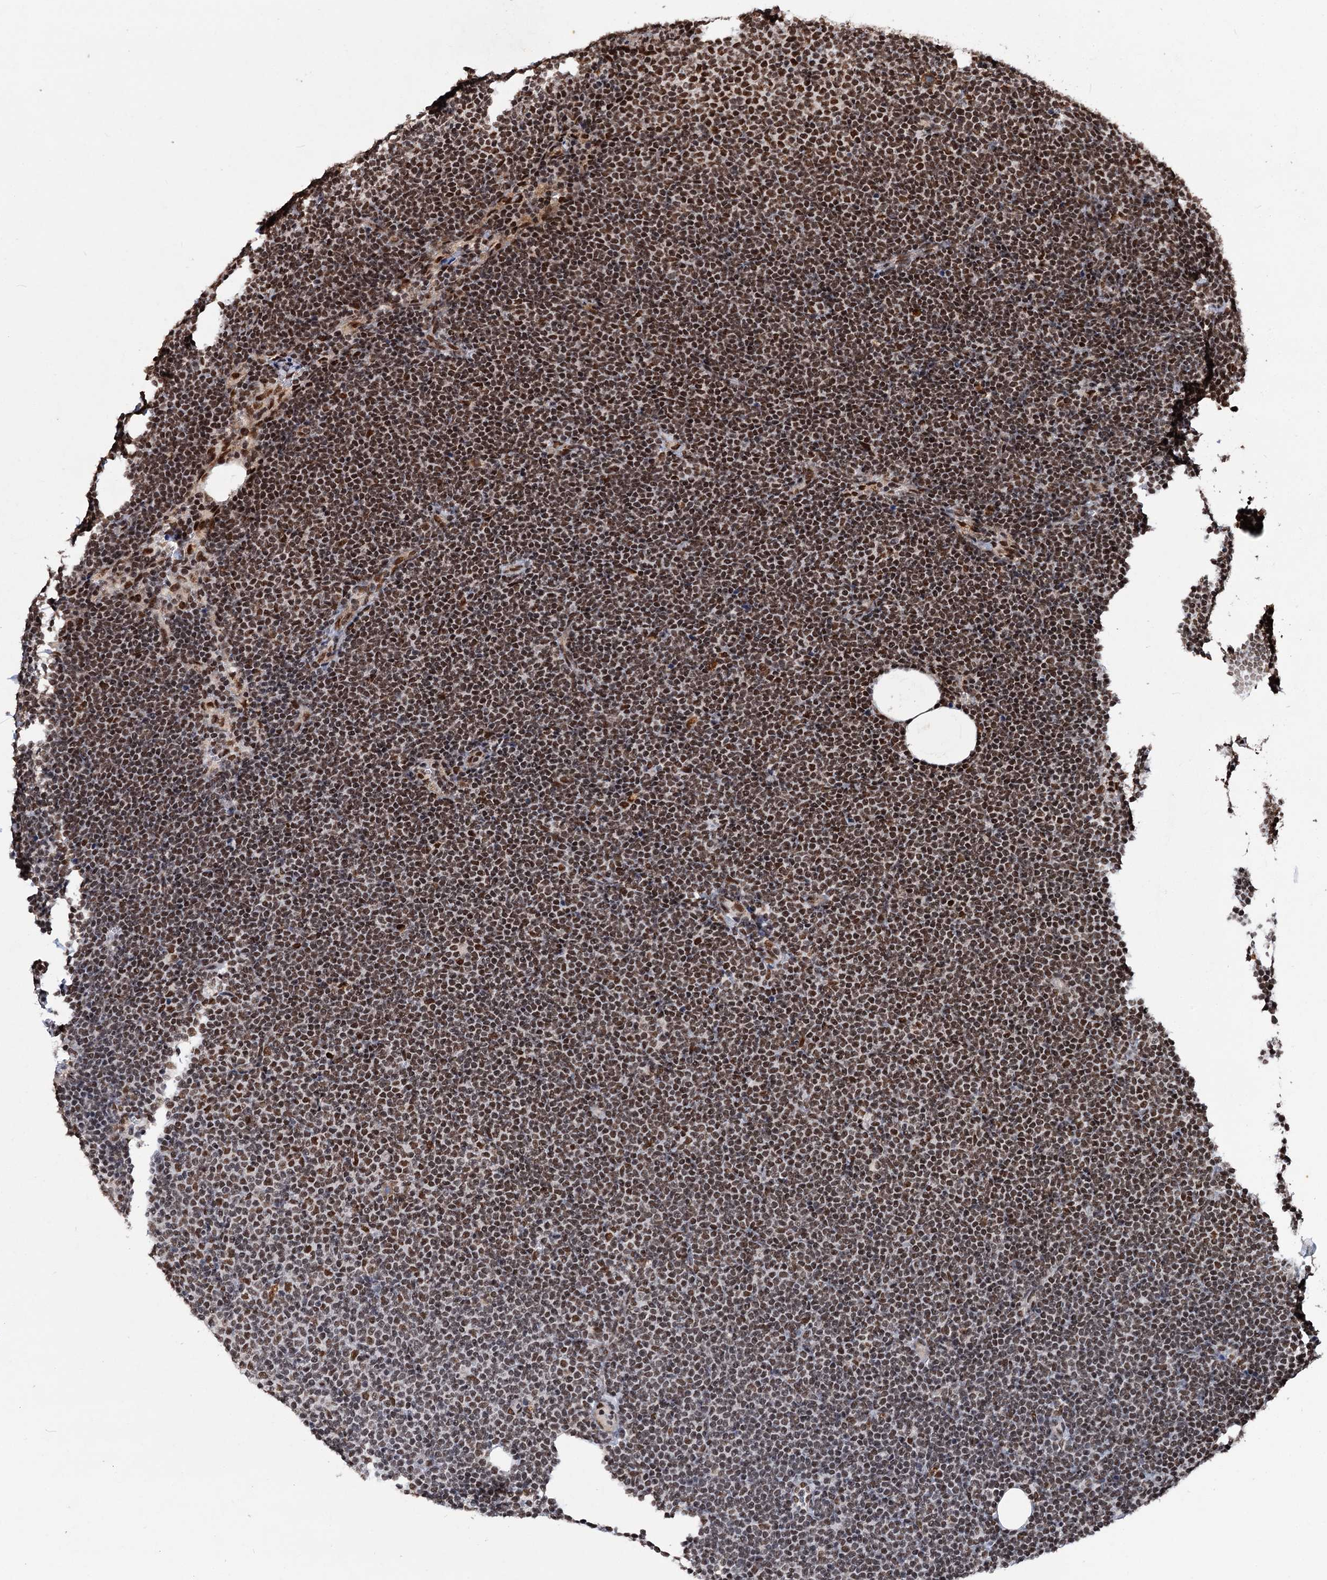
{"staining": {"intensity": "strong", "quantity": ">75%", "location": "nuclear"}, "tissue": "lymphoma", "cell_type": "Tumor cells", "image_type": "cancer", "snomed": [{"axis": "morphology", "description": "Malignant lymphoma, non-Hodgkin's type, Low grade"}, {"axis": "topography", "description": "Lymph node"}], "caption": "DAB immunohistochemical staining of human lymphoma exhibits strong nuclear protein staining in about >75% of tumor cells. (DAB (3,3'-diaminobenzidine) = brown stain, brightfield microscopy at high magnification).", "gene": "MATR3", "patient": {"sex": "female", "age": 53}}